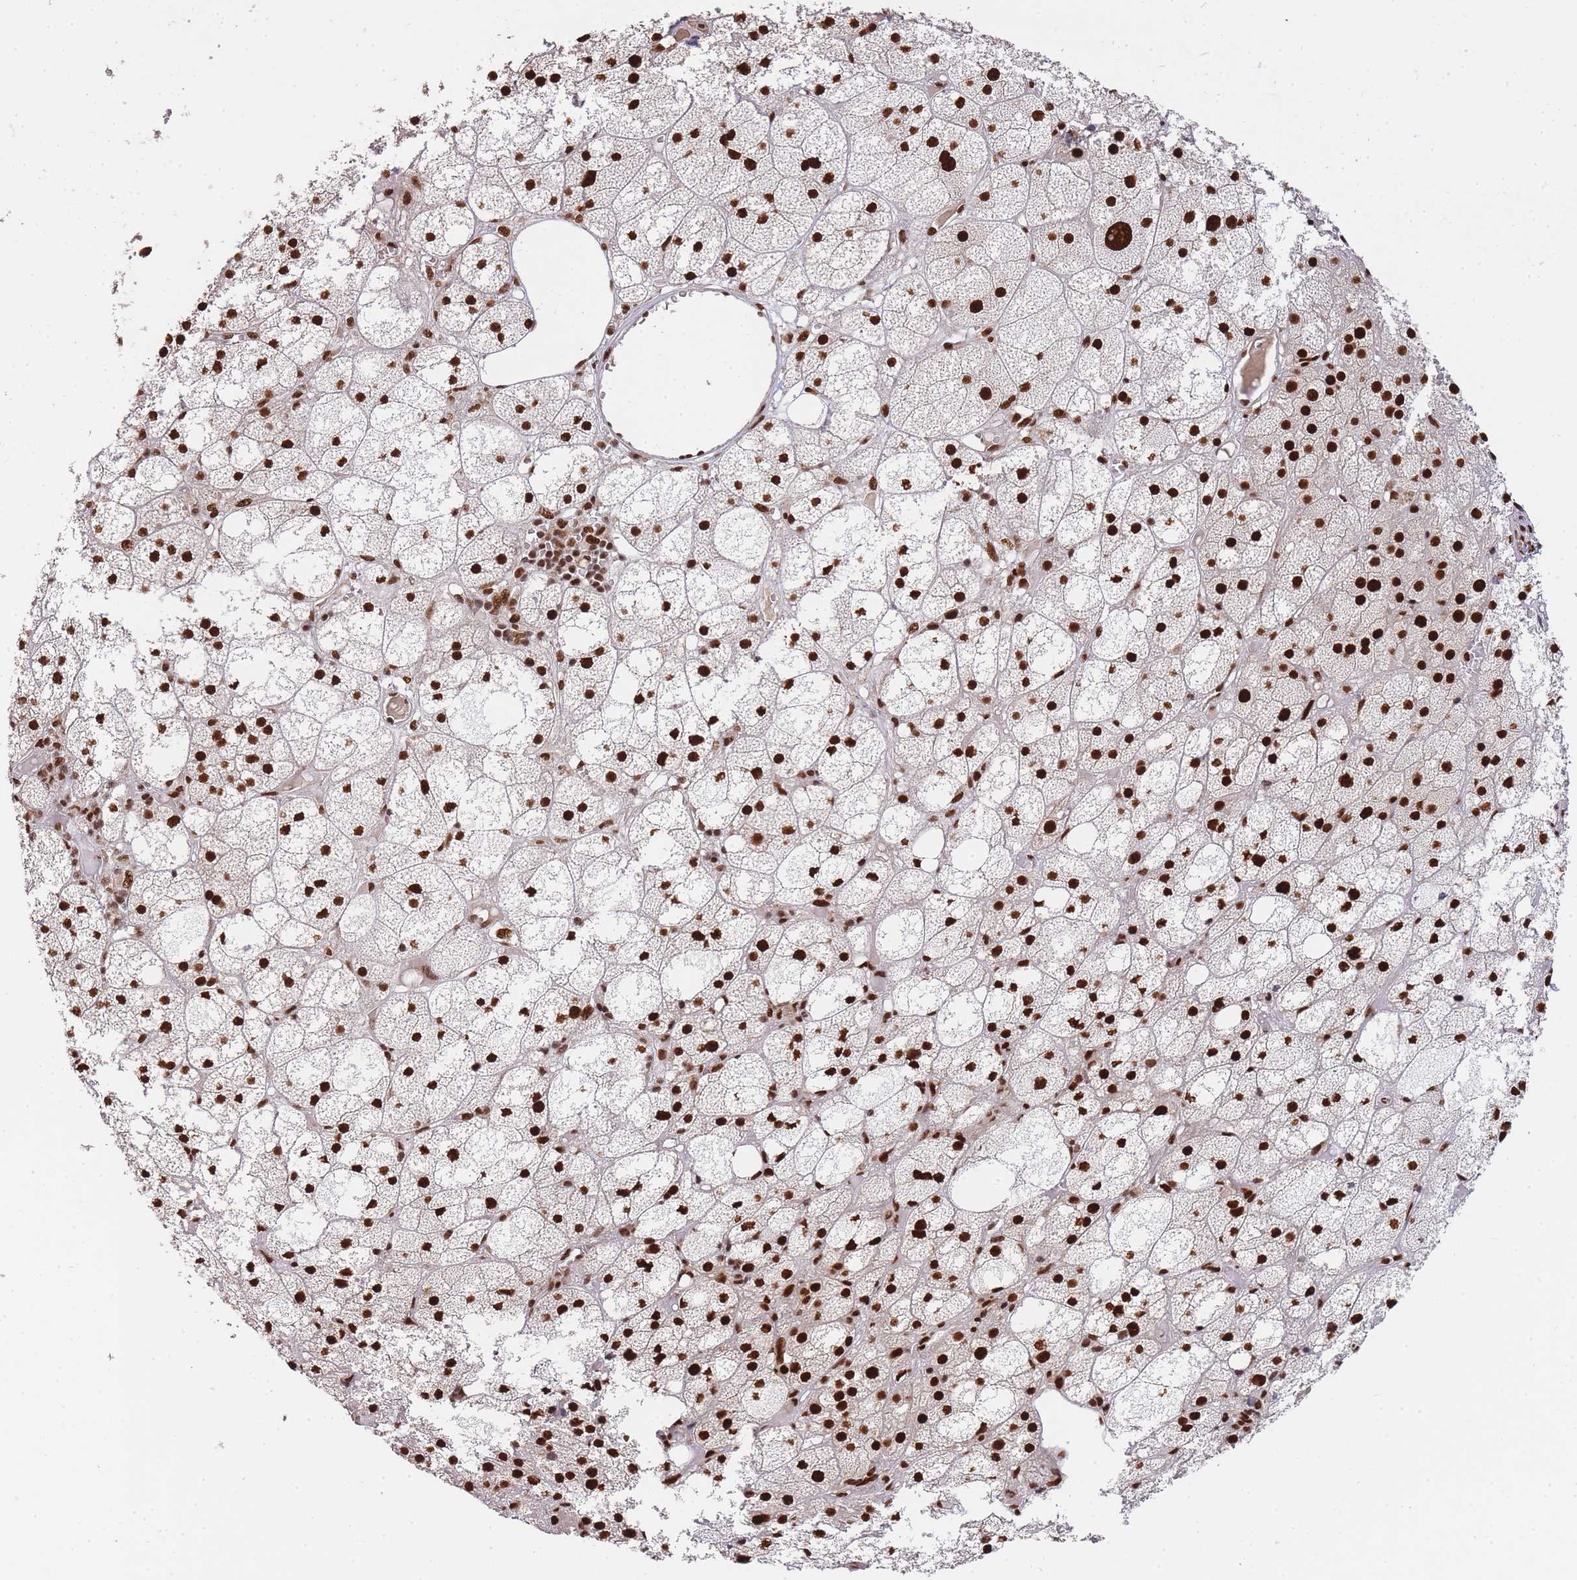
{"staining": {"intensity": "strong", "quantity": ">75%", "location": "nuclear"}, "tissue": "adrenal gland", "cell_type": "Glandular cells", "image_type": "normal", "snomed": [{"axis": "morphology", "description": "Normal tissue, NOS"}, {"axis": "topography", "description": "Adrenal gland"}], "caption": "Adrenal gland stained with DAB immunohistochemistry (IHC) reveals high levels of strong nuclear expression in approximately >75% of glandular cells. (Brightfield microscopy of DAB IHC at high magnification).", "gene": "PRKDC", "patient": {"sex": "female", "age": 61}}